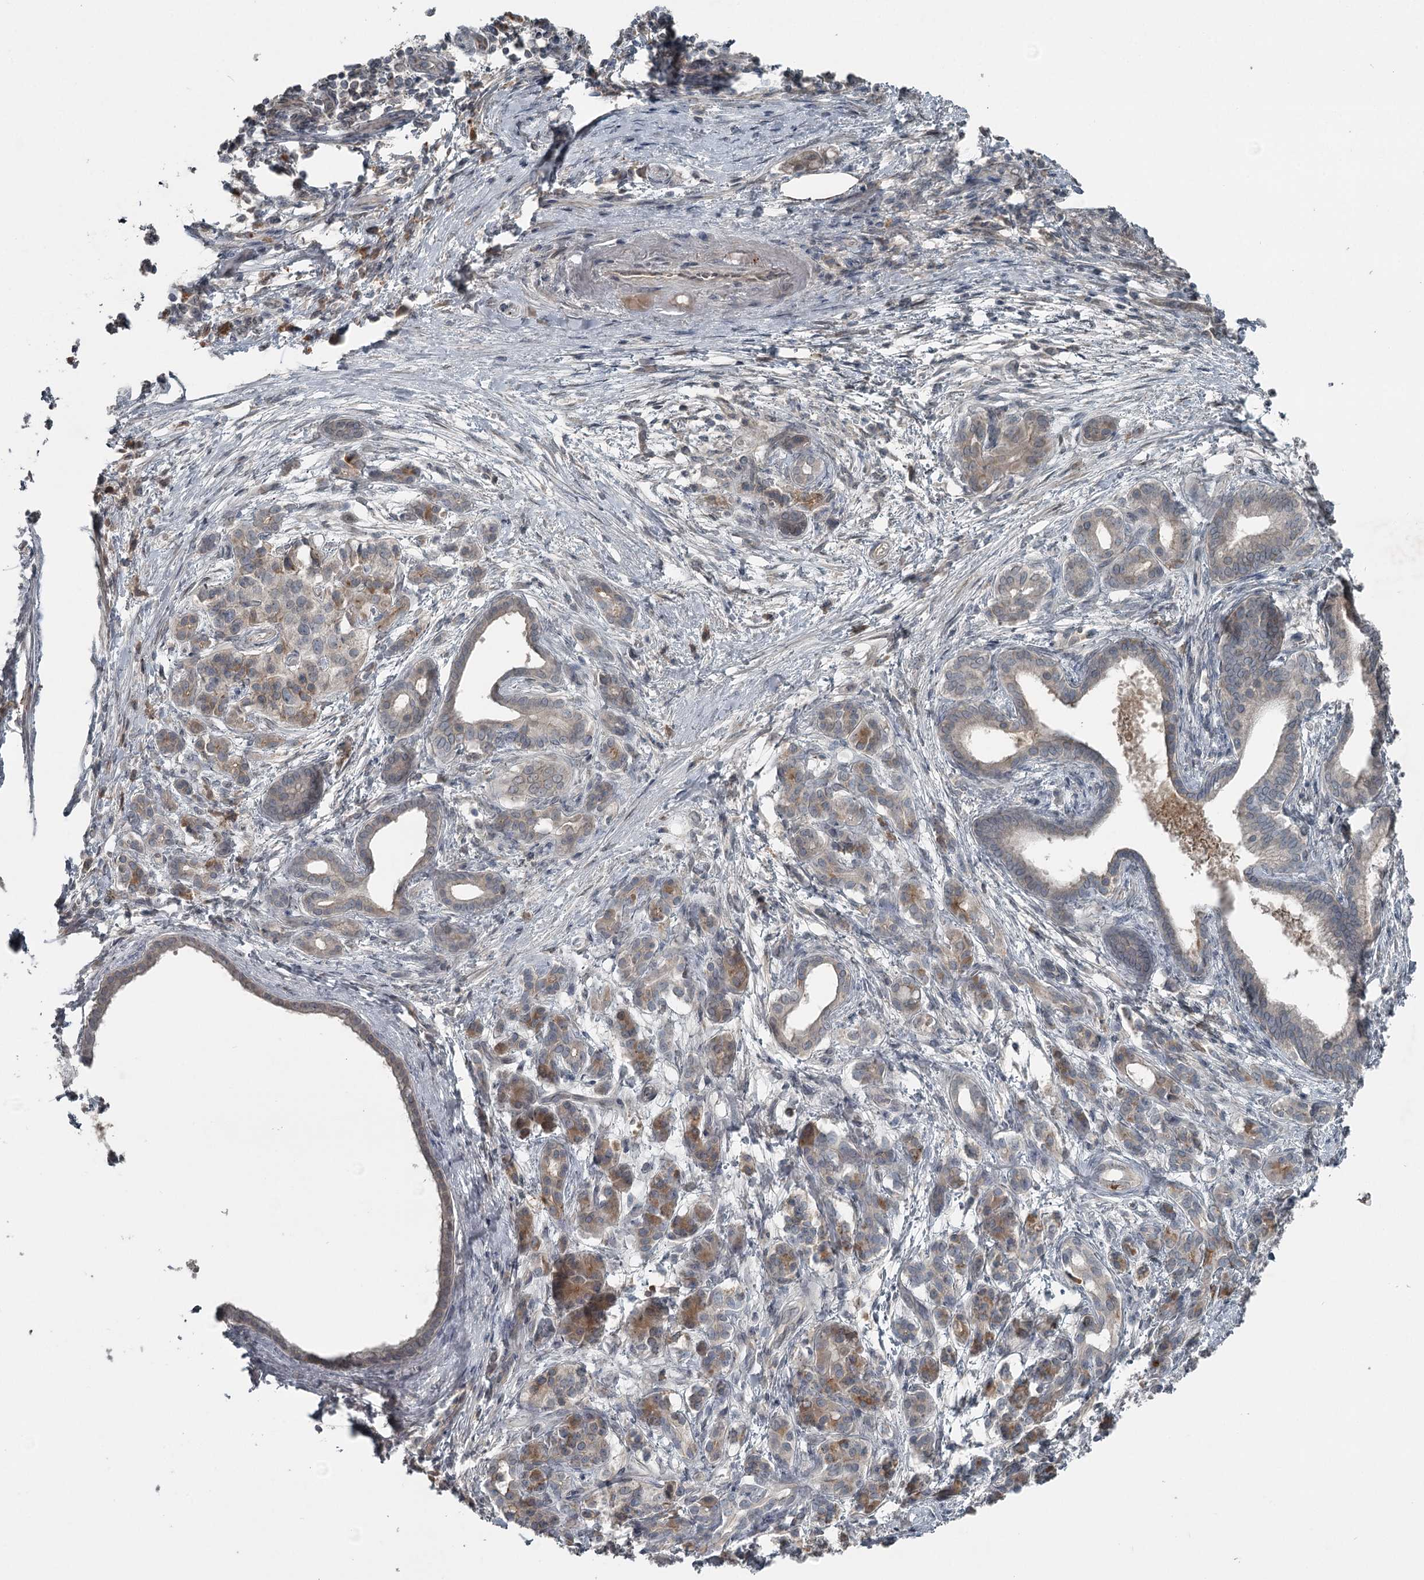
{"staining": {"intensity": "negative", "quantity": "none", "location": "none"}, "tissue": "pancreatic cancer", "cell_type": "Tumor cells", "image_type": "cancer", "snomed": [{"axis": "morphology", "description": "Adenocarcinoma, NOS"}, {"axis": "topography", "description": "Pancreas"}], "caption": "The immunohistochemistry (IHC) photomicrograph has no significant staining in tumor cells of pancreatic cancer tissue.", "gene": "SLC39A8", "patient": {"sex": "female", "age": 55}}